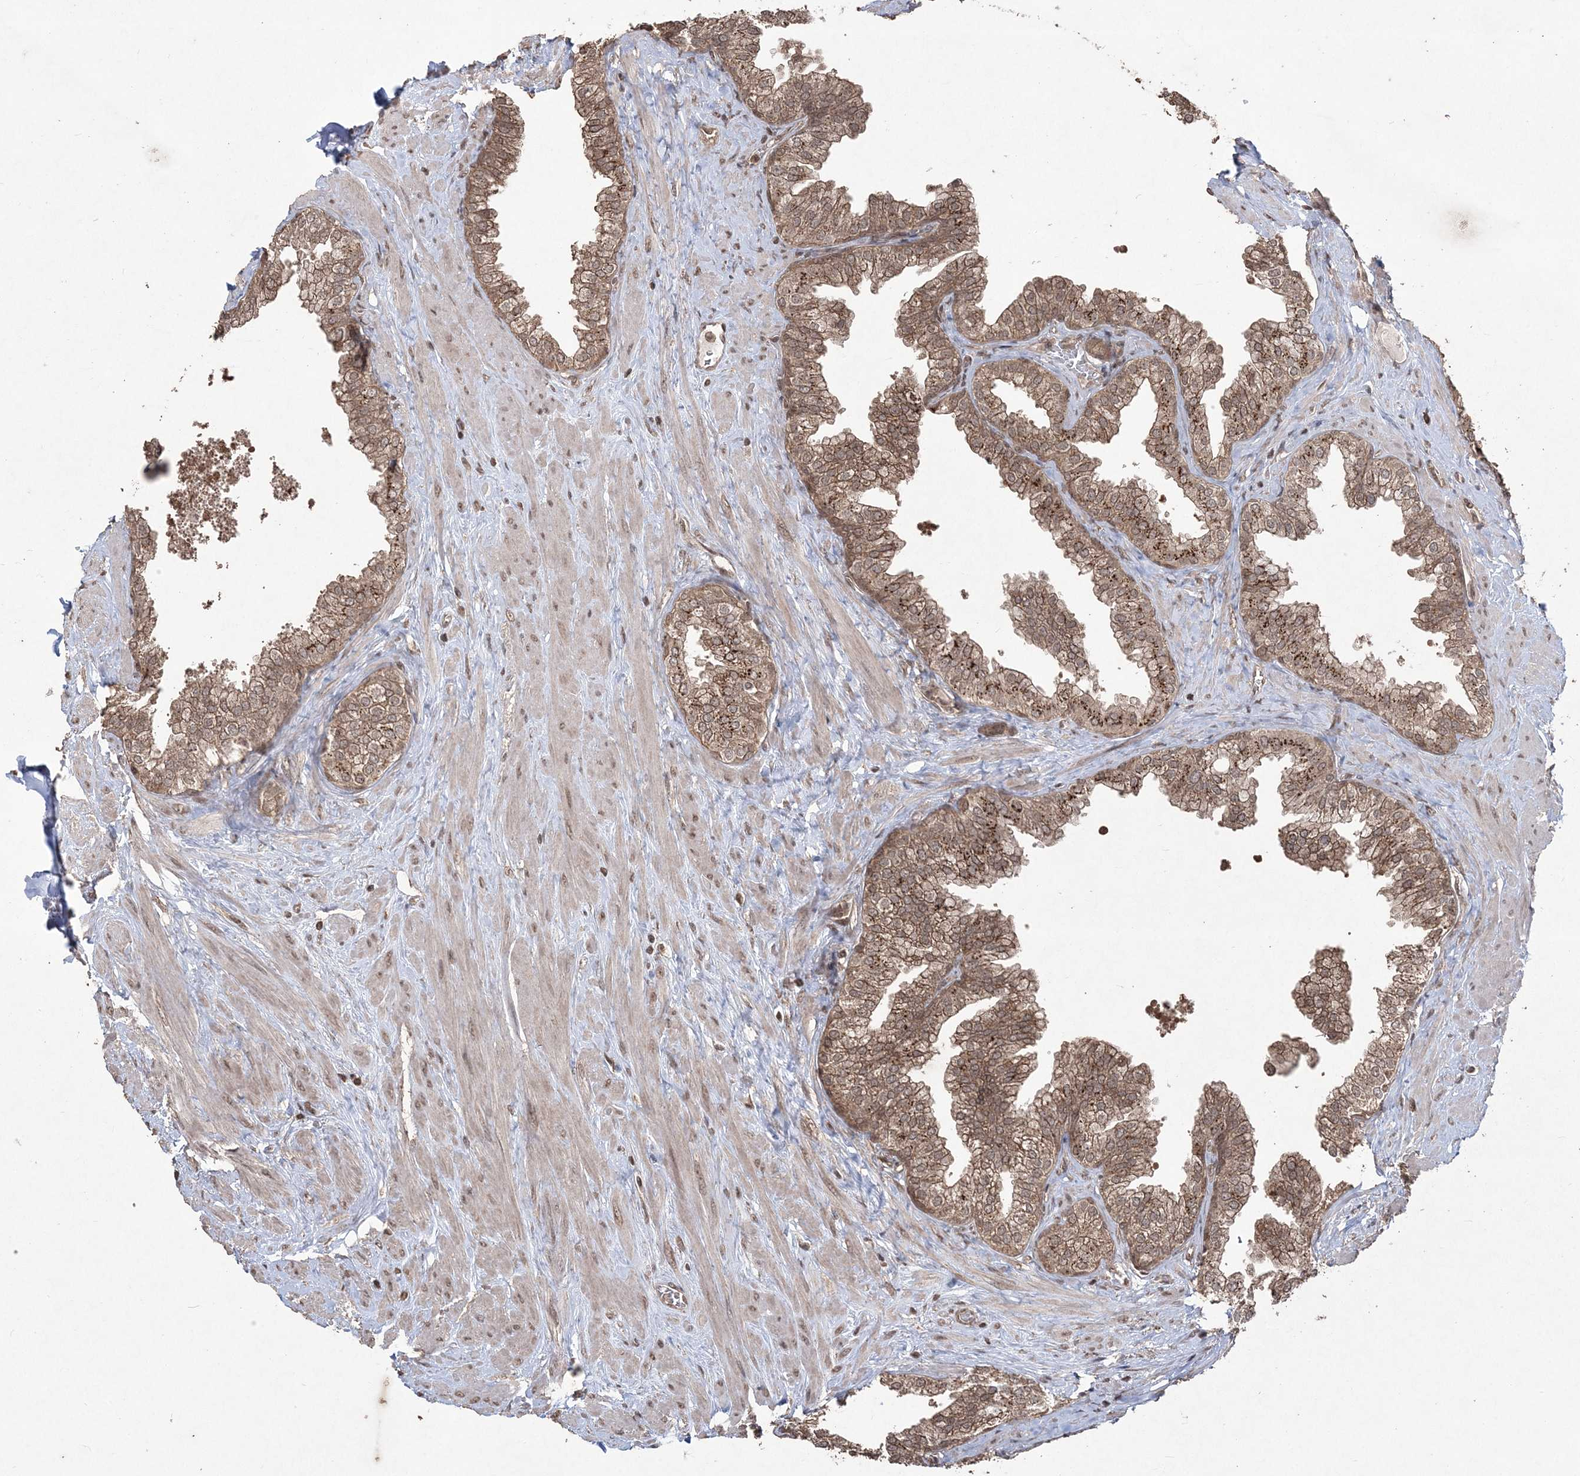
{"staining": {"intensity": "moderate", "quantity": ">75%", "location": "cytoplasmic/membranous"}, "tissue": "prostate", "cell_type": "Glandular cells", "image_type": "normal", "snomed": [{"axis": "morphology", "description": "Normal tissue, NOS"}, {"axis": "morphology", "description": "Urothelial carcinoma, Low grade"}, {"axis": "topography", "description": "Urinary bladder"}, {"axis": "topography", "description": "Prostate"}], "caption": "This histopathology image displays immunohistochemistry (IHC) staining of unremarkable human prostate, with medium moderate cytoplasmic/membranous expression in approximately >75% of glandular cells.", "gene": "EHHADH", "patient": {"sex": "male", "age": 60}}